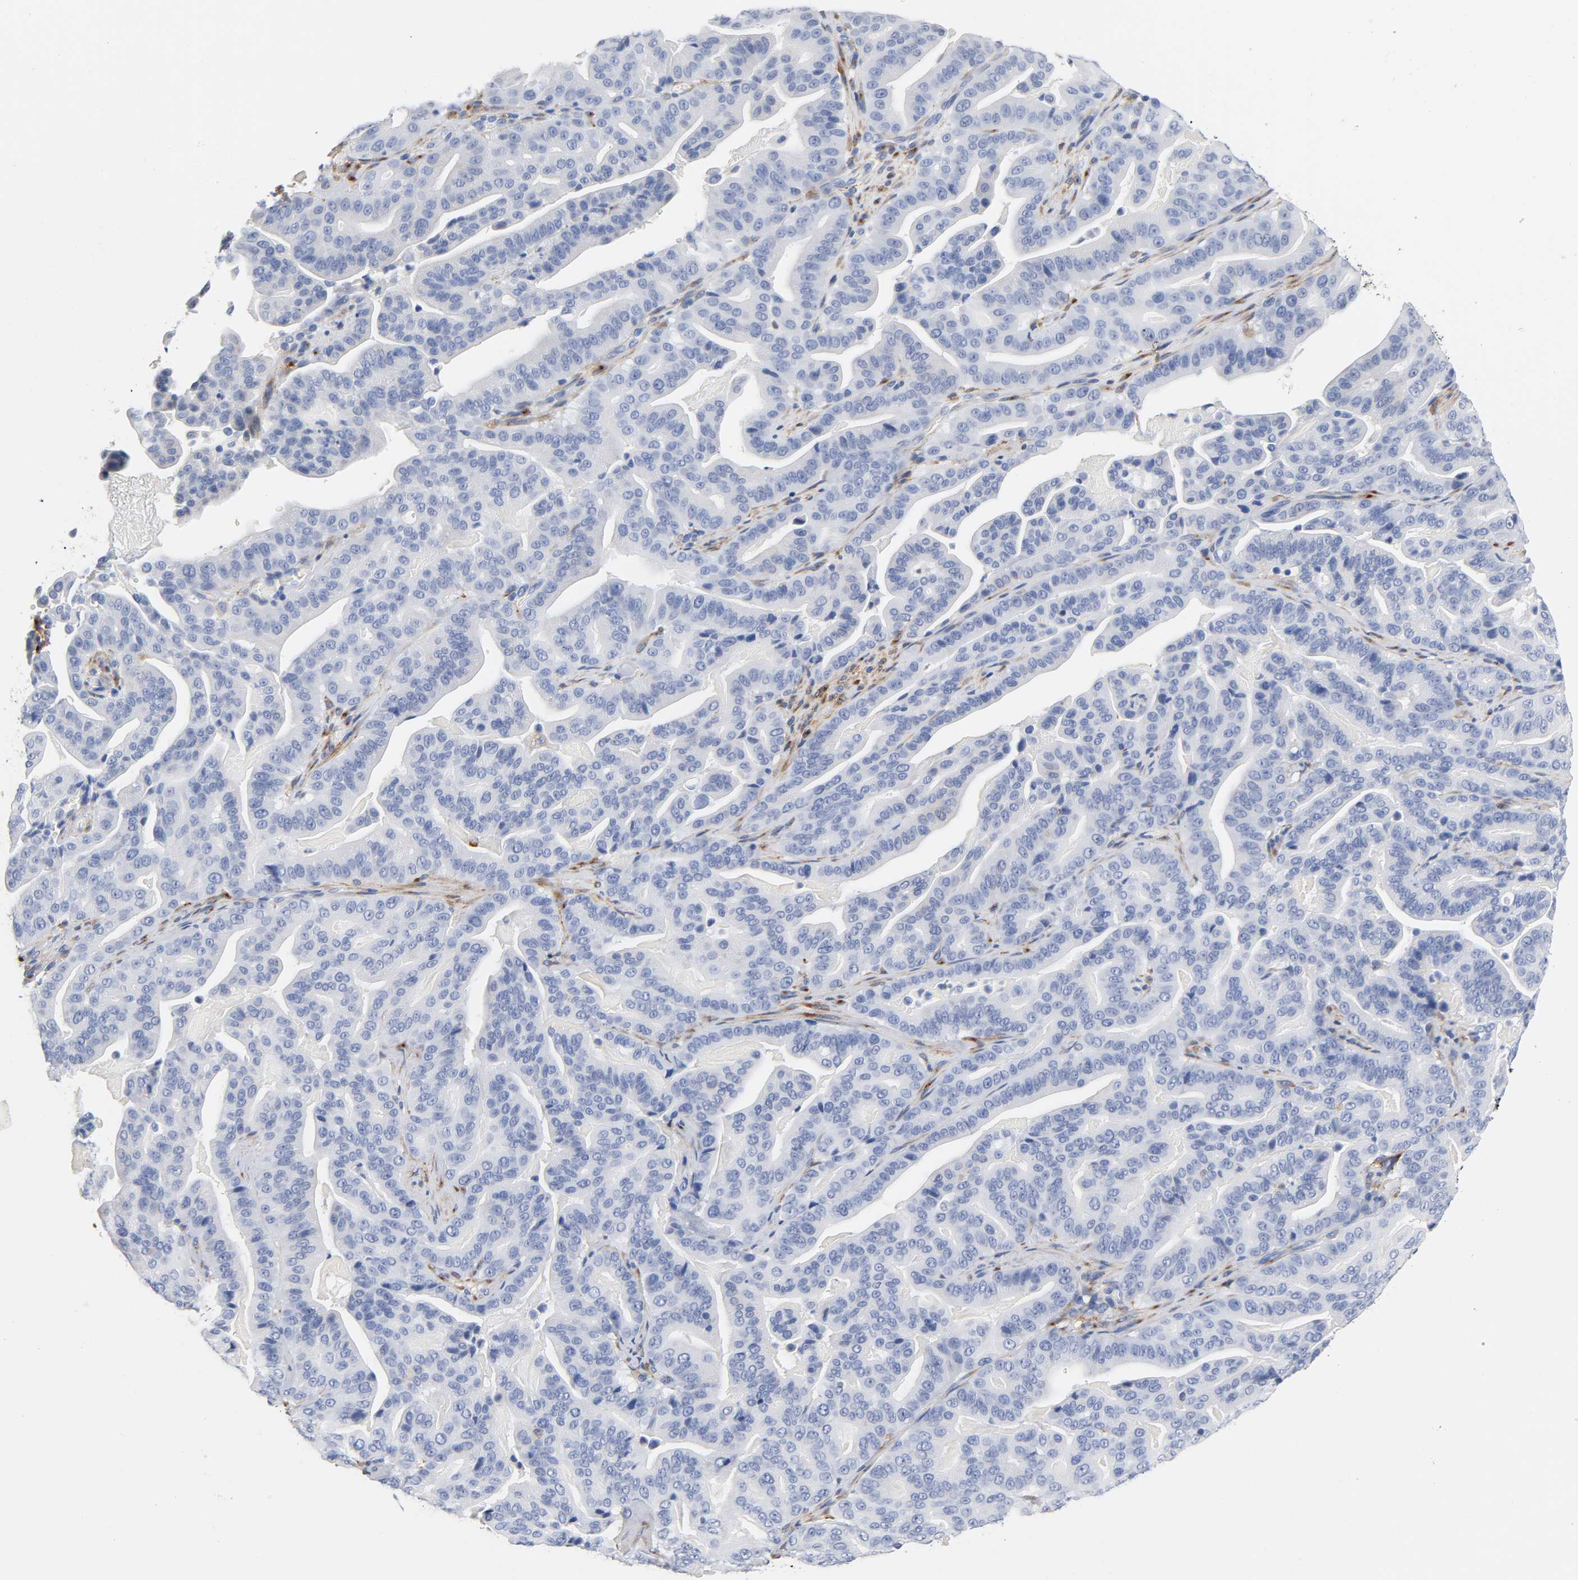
{"staining": {"intensity": "negative", "quantity": "none", "location": "none"}, "tissue": "pancreatic cancer", "cell_type": "Tumor cells", "image_type": "cancer", "snomed": [{"axis": "morphology", "description": "Adenocarcinoma, NOS"}, {"axis": "topography", "description": "Pancreas"}], "caption": "Tumor cells are negative for protein expression in human pancreatic cancer.", "gene": "LRP1", "patient": {"sex": "male", "age": 63}}